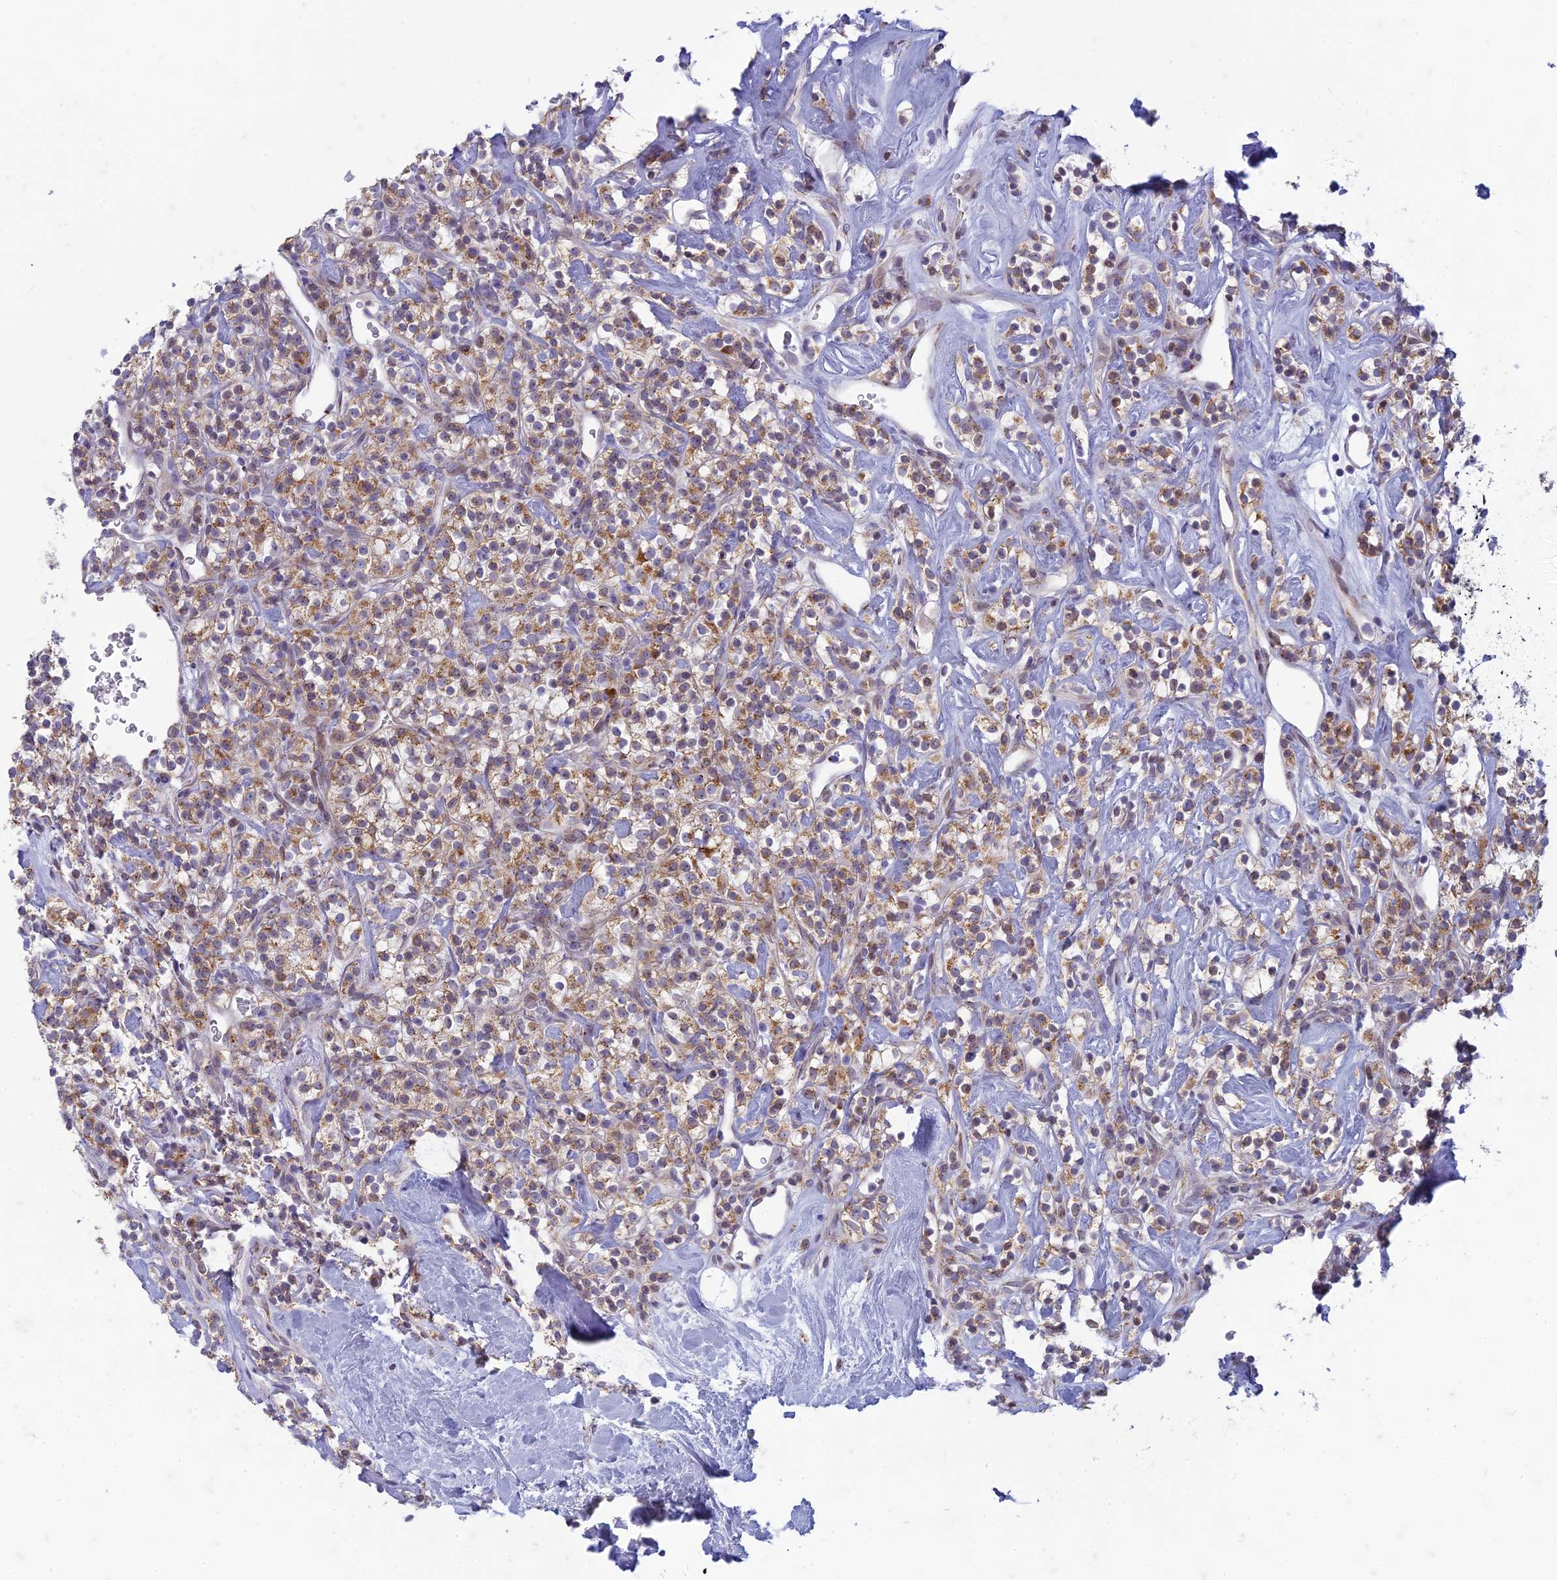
{"staining": {"intensity": "moderate", "quantity": ">75%", "location": "cytoplasmic/membranous"}, "tissue": "renal cancer", "cell_type": "Tumor cells", "image_type": "cancer", "snomed": [{"axis": "morphology", "description": "Adenocarcinoma, NOS"}, {"axis": "topography", "description": "Kidney"}], "caption": "Immunohistochemistry of human renal cancer (adenocarcinoma) reveals medium levels of moderate cytoplasmic/membranous expression in approximately >75% of tumor cells.", "gene": "FAM3C", "patient": {"sex": "male", "age": 77}}